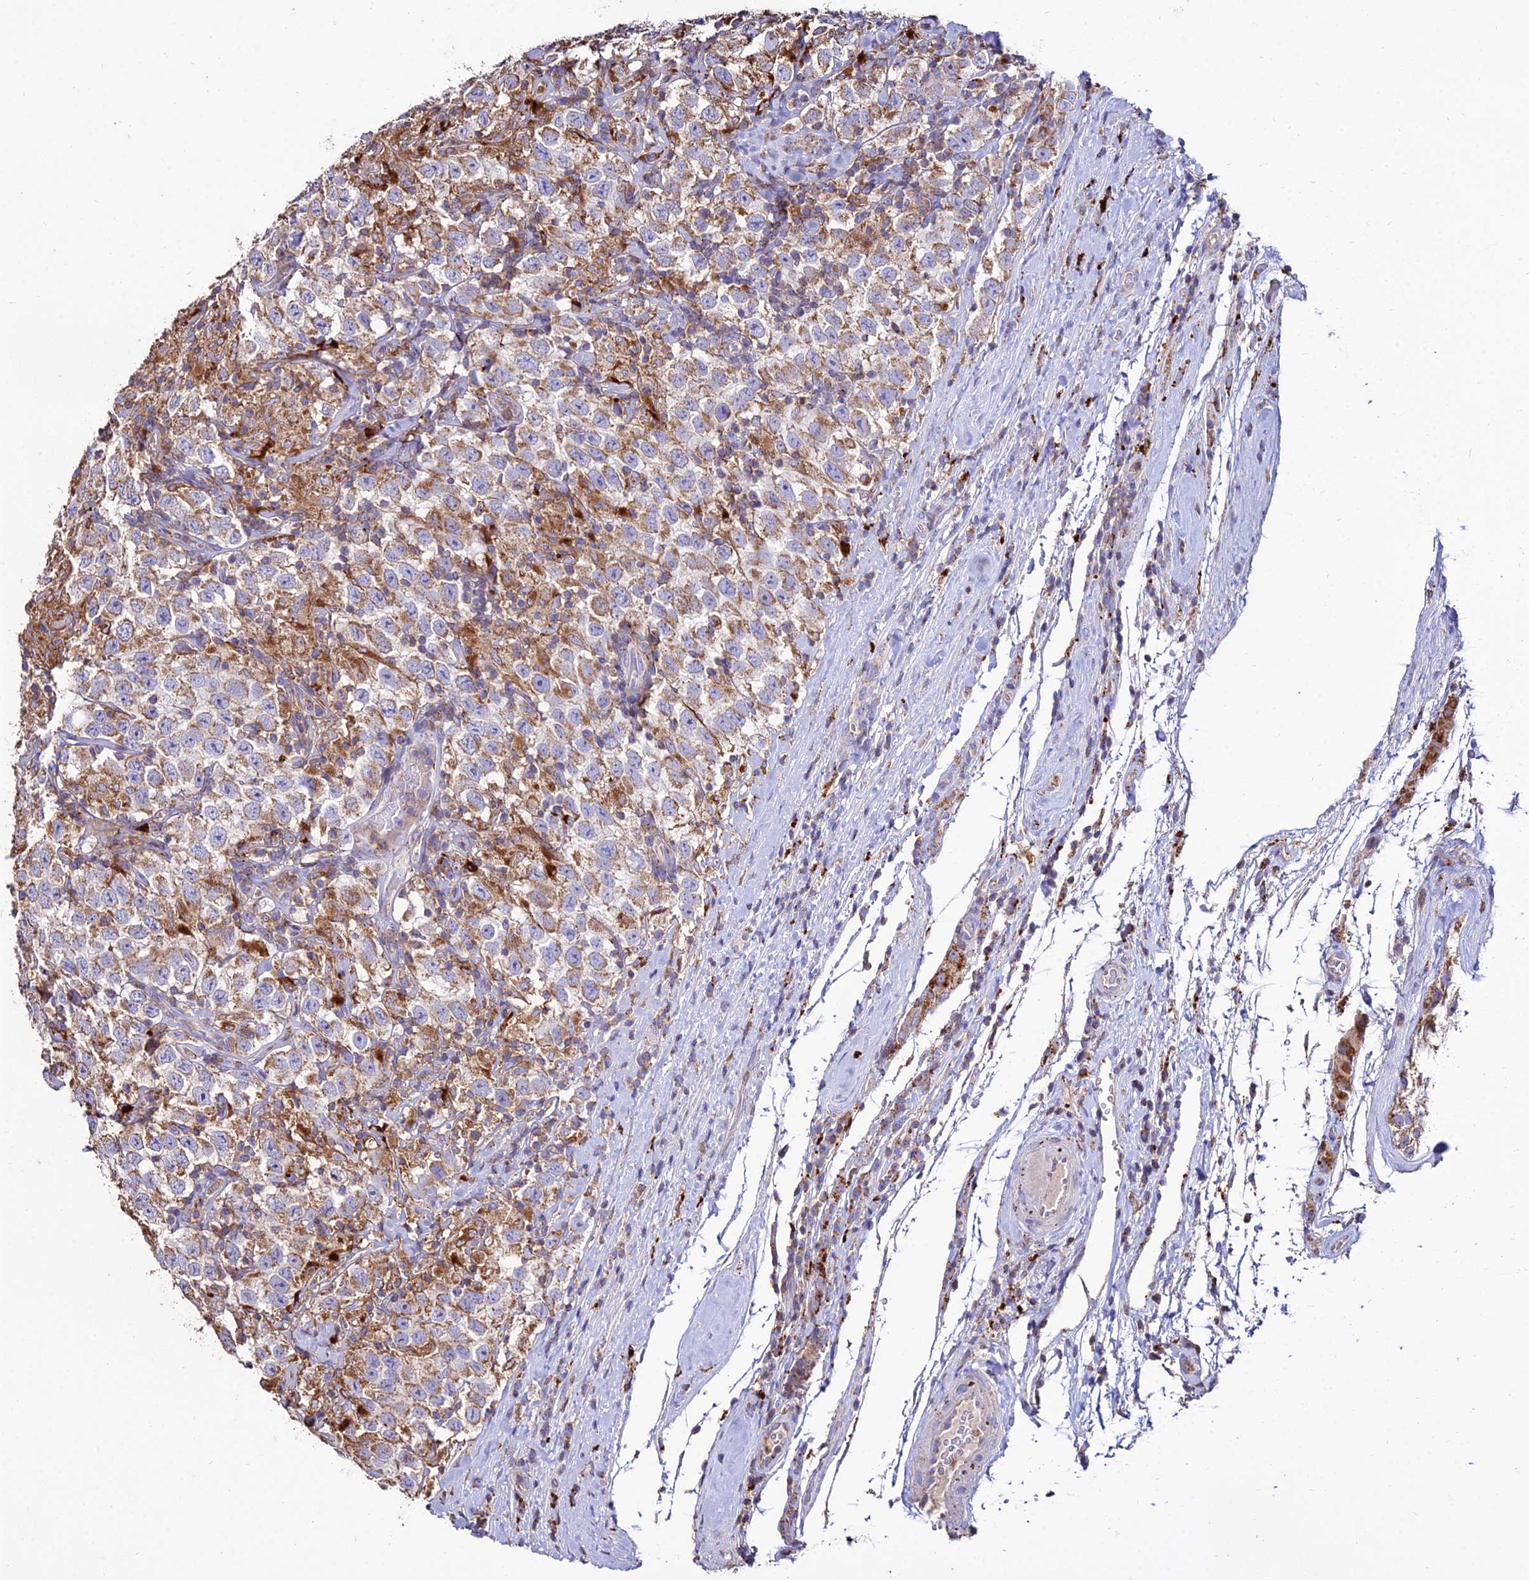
{"staining": {"intensity": "moderate", "quantity": ">75%", "location": "cytoplasmic/membranous"}, "tissue": "testis cancer", "cell_type": "Tumor cells", "image_type": "cancer", "snomed": [{"axis": "morphology", "description": "Seminoma, NOS"}, {"axis": "topography", "description": "Testis"}], "caption": "Protein staining of testis cancer tissue demonstrates moderate cytoplasmic/membranous expression in approximately >75% of tumor cells. The protein of interest is shown in brown color, while the nuclei are stained blue.", "gene": "PNLIPRP3", "patient": {"sex": "male", "age": 41}}